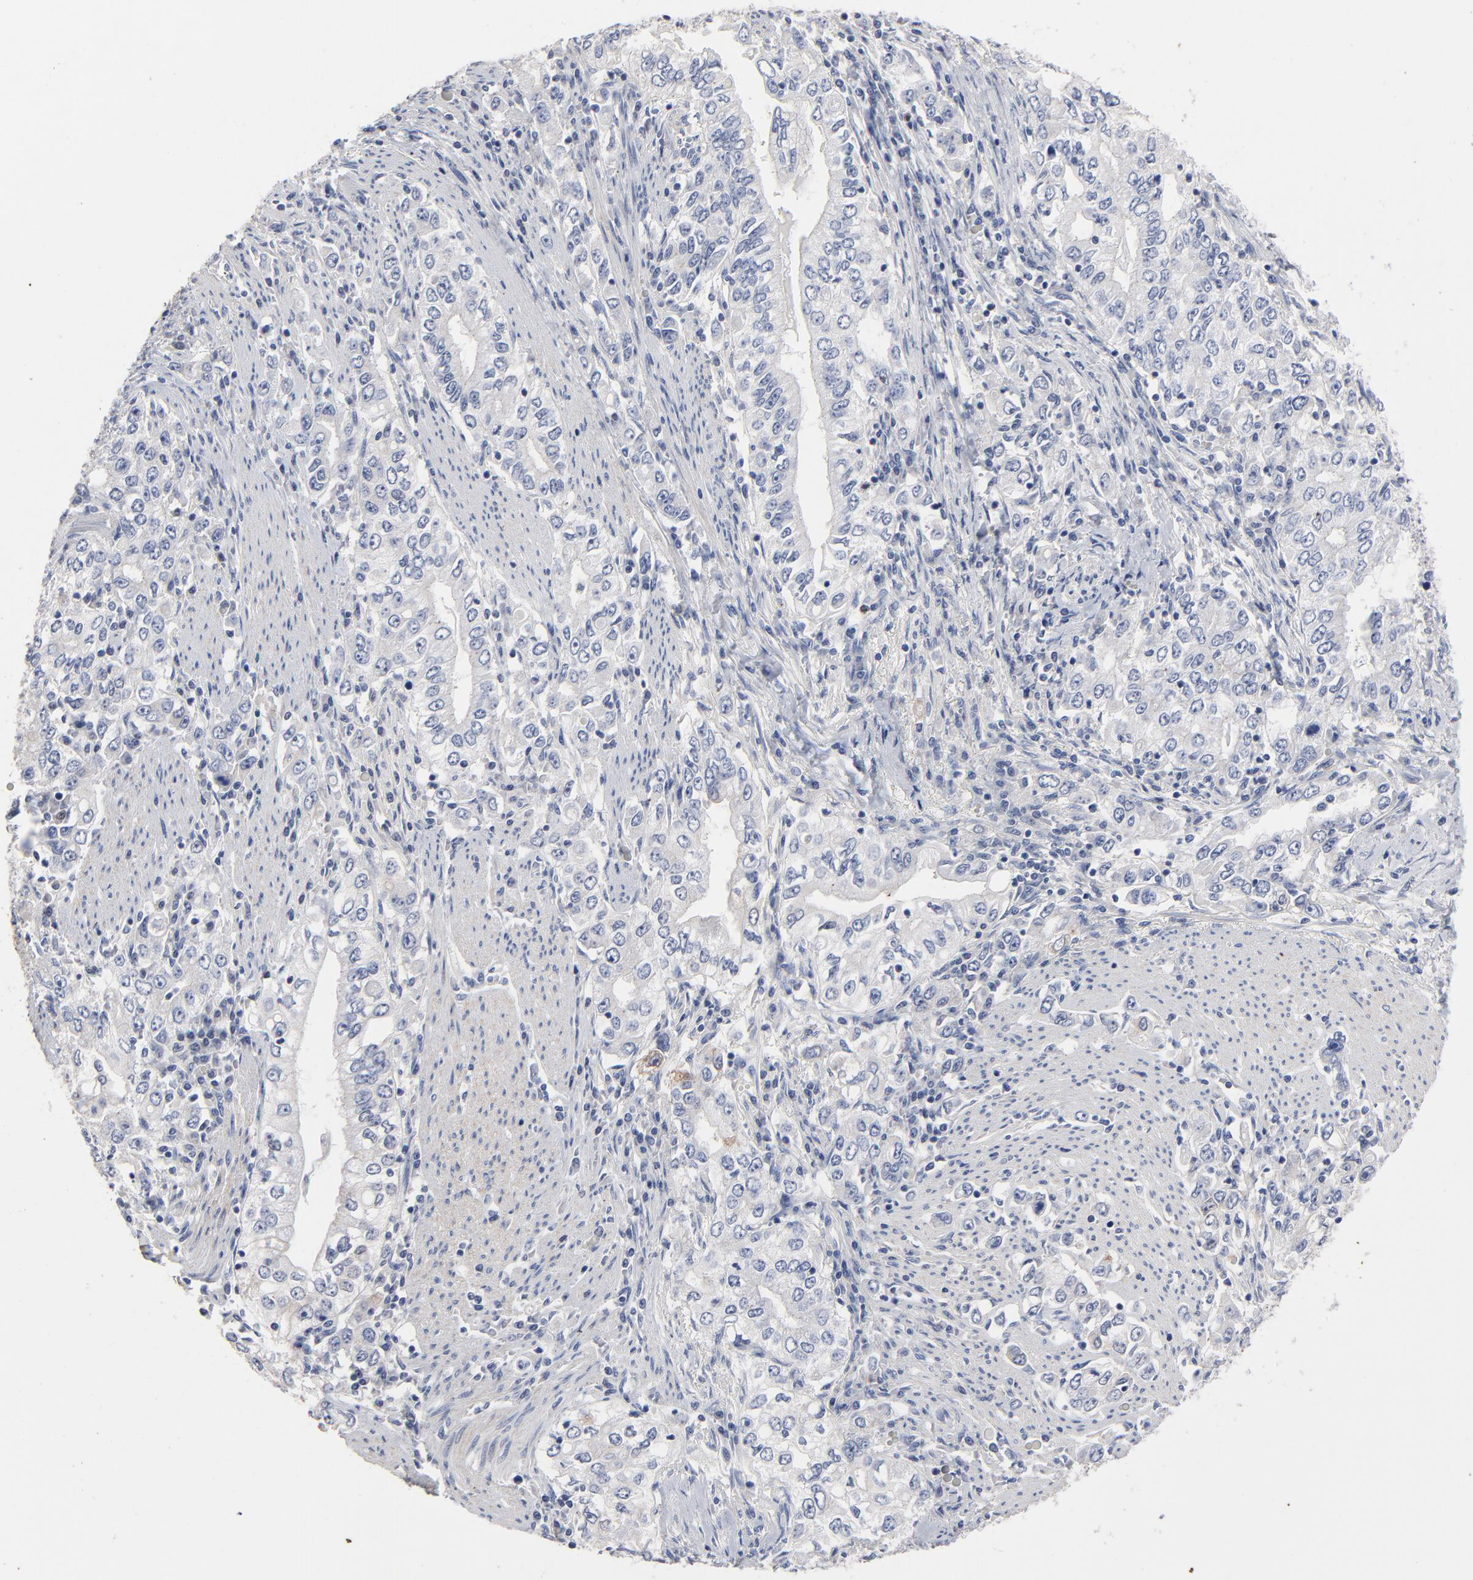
{"staining": {"intensity": "negative", "quantity": "none", "location": "none"}, "tissue": "stomach cancer", "cell_type": "Tumor cells", "image_type": "cancer", "snomed": [{"axis": "morphology", "description": "Adenocarcinoma, NOS"}, {"axis": "topography", "description": "Stomach, lower"}], "caption": "Tumor cells show no significant protein staining in adenocarcinoma (stomach).", "gene": "AADAC", "patient": {"sex": "female", "age": 72}}